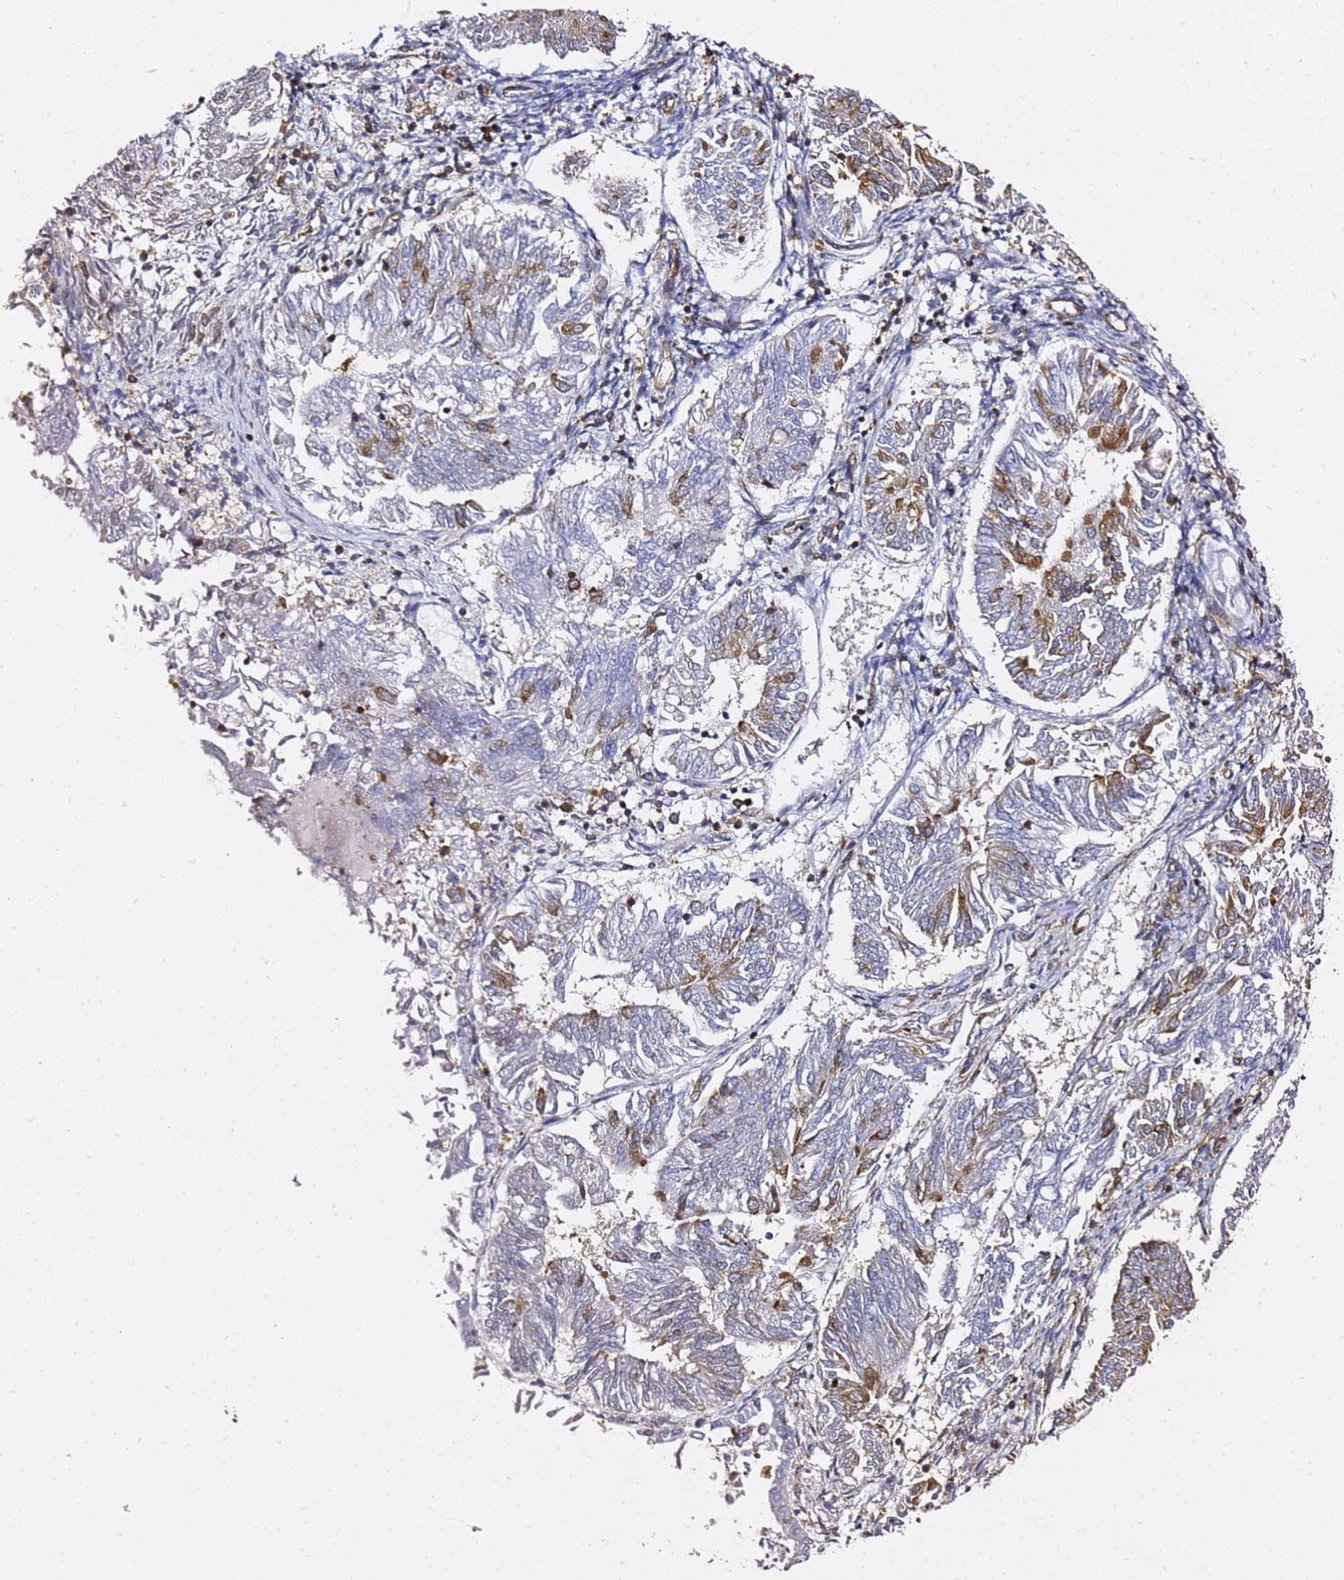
{"staining": {"intensity": "moderate", "quantity": "25%-75%", "location": "cytoplasmic/membranous"}, "tissue": "endometrial cancer", "cell_type": "Tumor cells", "image_type": "cancer", "snomed": [{"axis": "morphology", "description": "Adenocarcinoma, NOS"}, {"axis": "topography", "description": "Endometrium"}], "caption": "Endometrial cancer (adenocarcinoma) was stained to show a protein in brown. There is medium levels of moderate cytoplasmic/membranous staining in about 25%-75% of tumor cells.", "gene": "TPST1", "patient": {"sex": "female", "age": 58}}